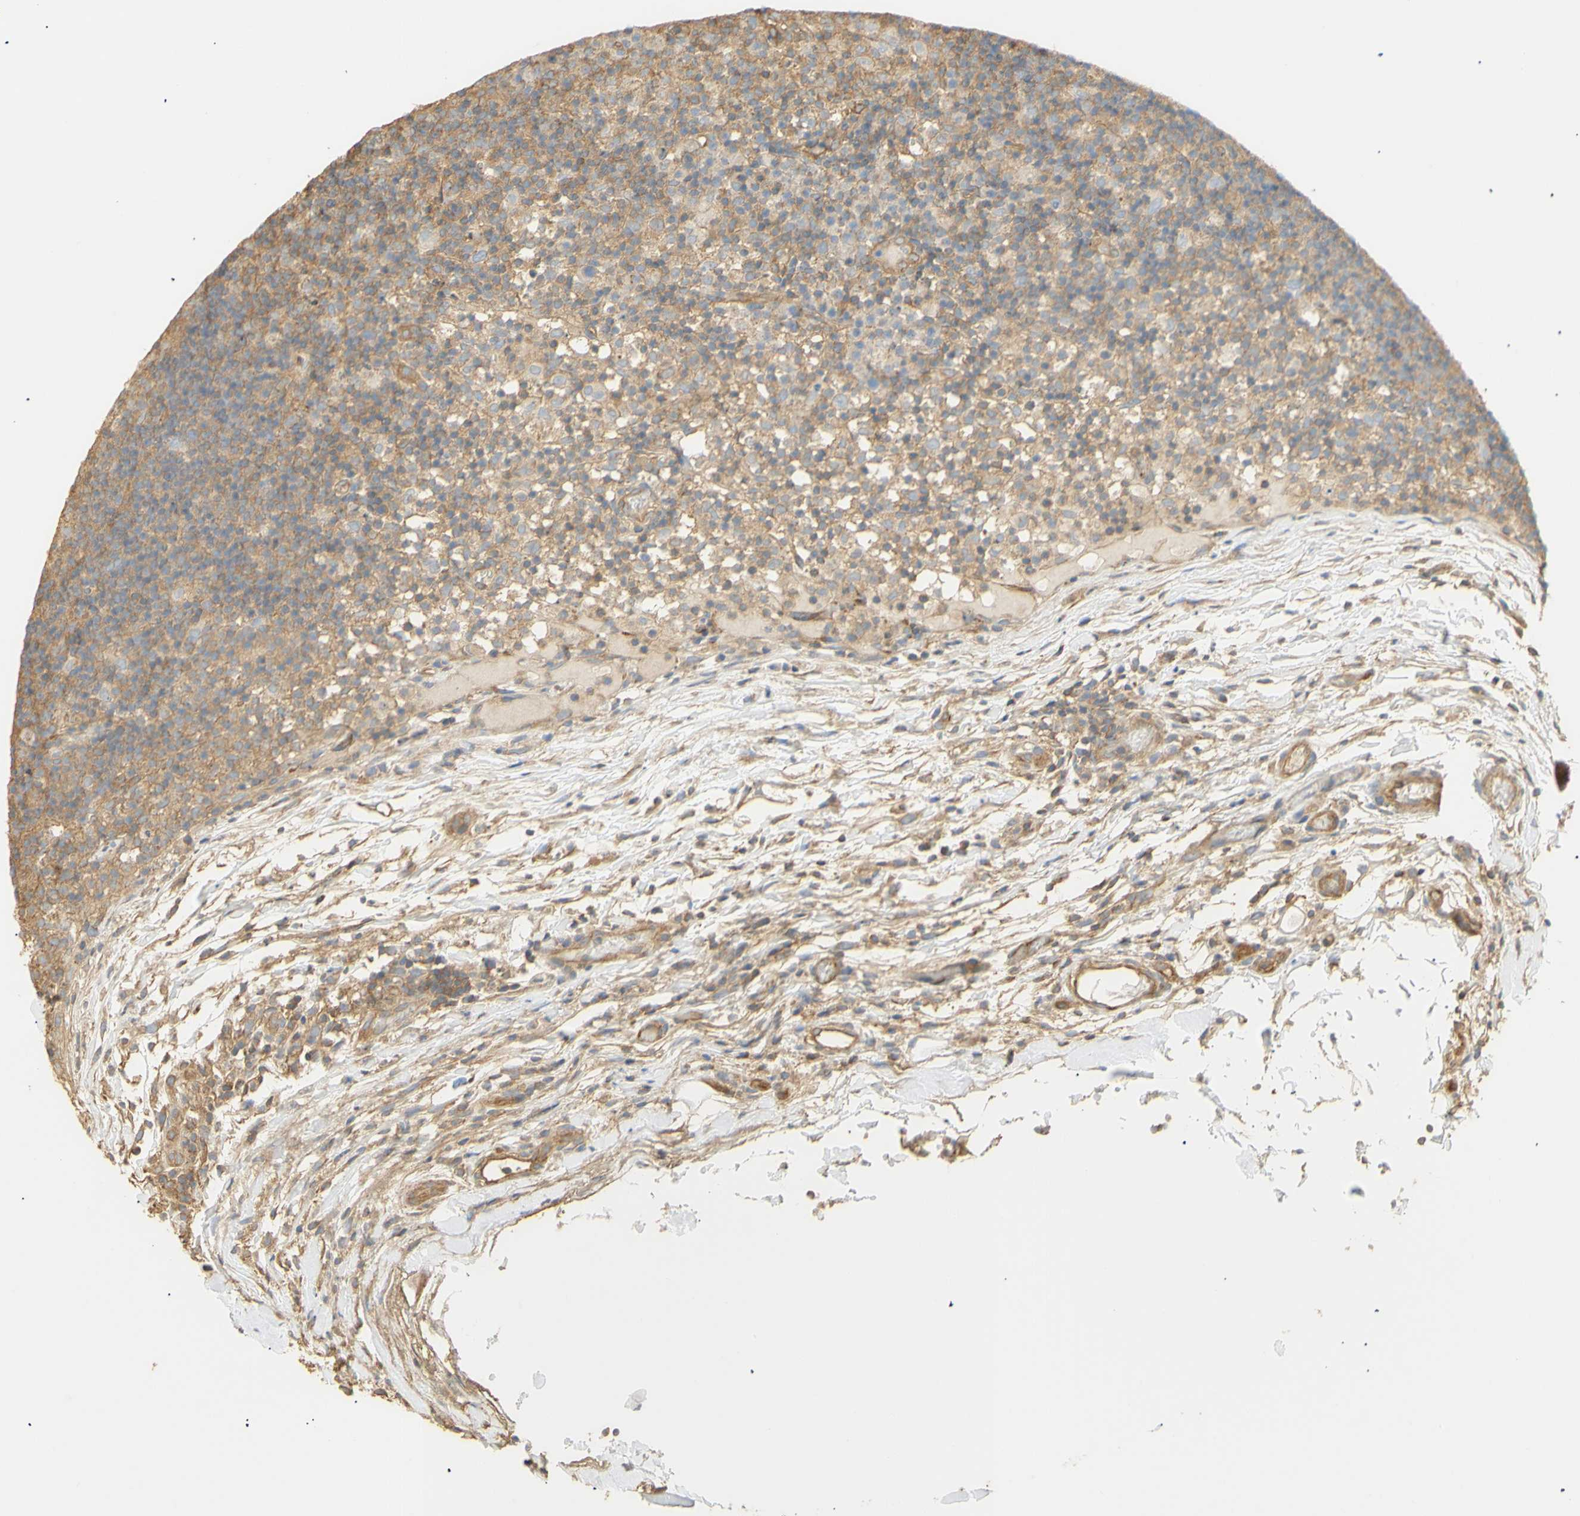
{"staining": {"intensity": "weak", "quantity": ">75%", "location": "cytoplasmic/membranous"}, "tissue": "lymph node", "cell_type": "Germinal center cells", "image_type": "normal", "snomed": [{"axis": "morphology", "description": "Normal tissue, NOS"}, {"axis": "morphology", "description": "Inflammation, NOS"}, {"axis": "topography", "description": "Lymph node"}], "caption": "Weak cytoplasmic/membranous expression for a protein is seen in approximately >75% of germinal center cells of benign lymph node using immunohistochemistry.", "gene": "KCNE4", "patient": {"sex": "male", "age": 55}}